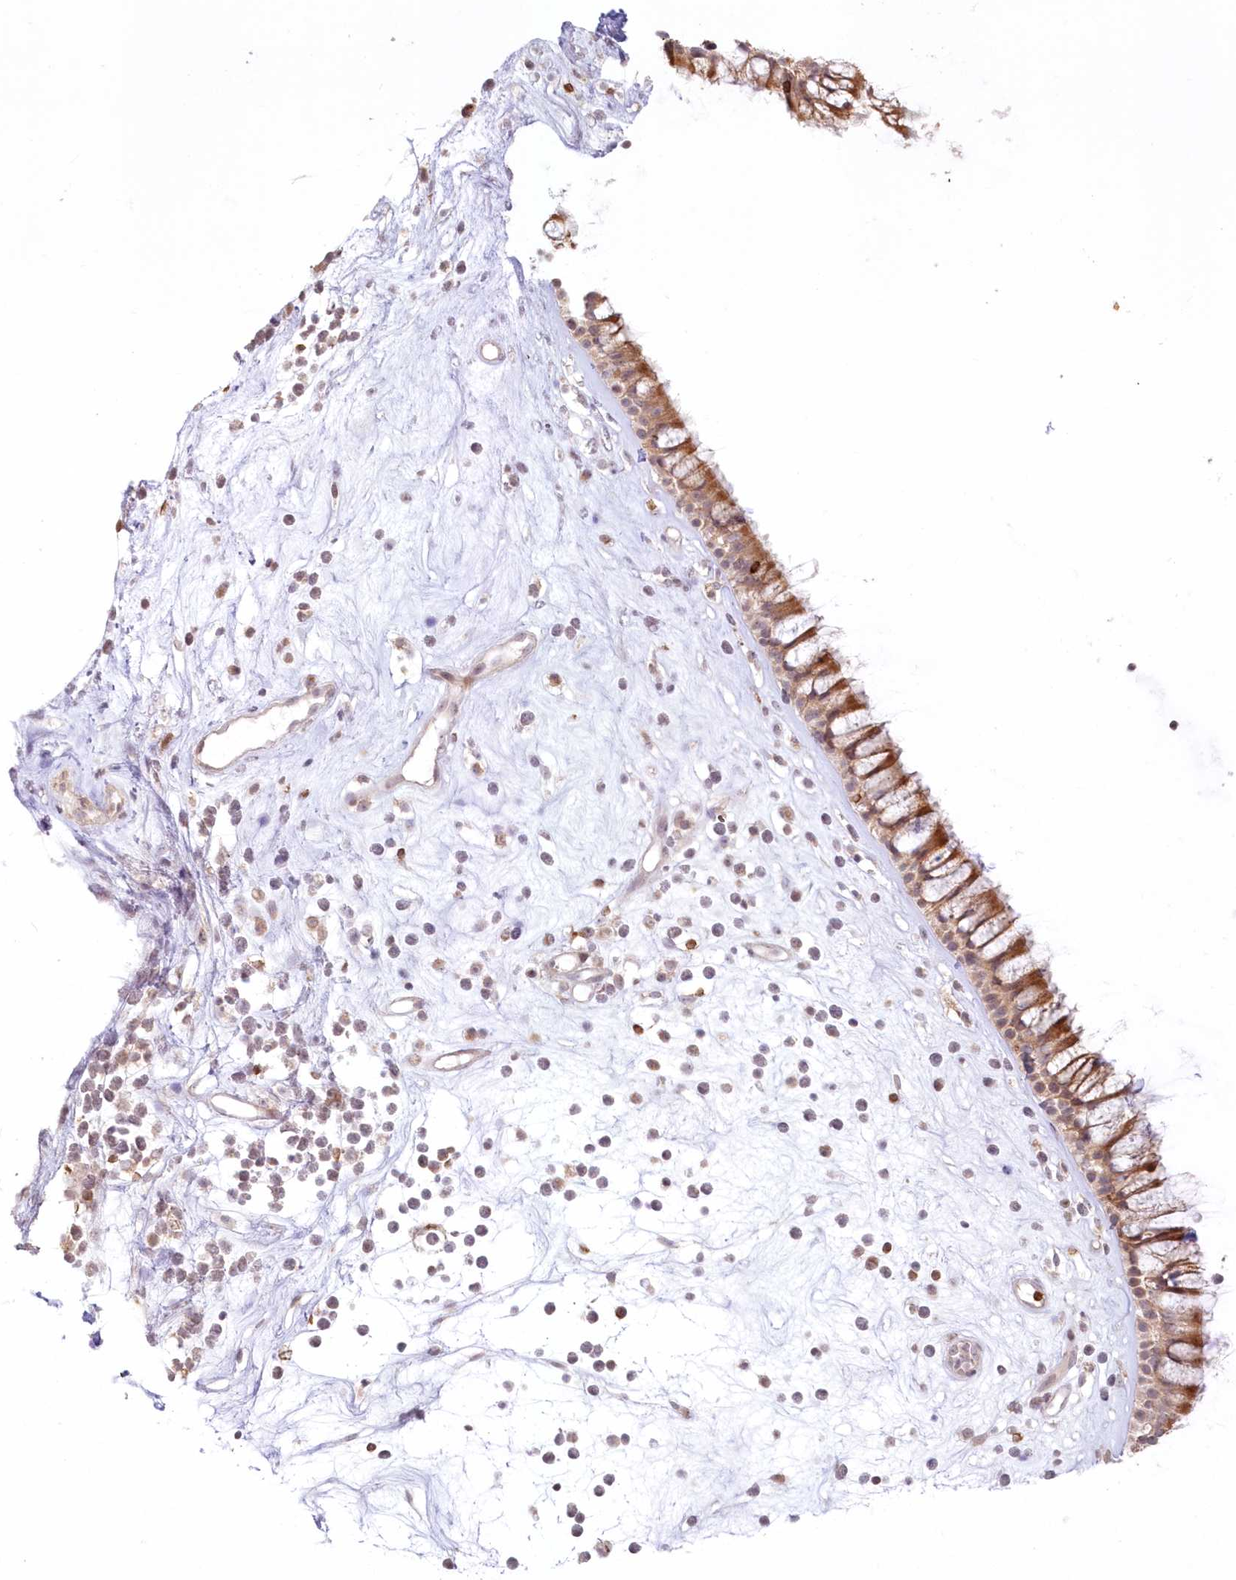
{"staining": {"intensity": "moderate", "quantity": ">75%", "location": "cytoplasmic/membranous"}, "tissue": "nasopharynx", "cell_type": "Respiratory epithelial cells", "image_type": "normal", "snomed": [{"axis": "morphology", "description": "Normal tissue, NOS"}, {"axis": "morphology", "description": "Inflammation, NOS"}, {"axis": "topography", "description": "Nasopharynx"}], "caption": "Protein expression analysis of unremarkable nasopharynx shows moderate cytoplasmic/membranous positivity in about >75% of respiratory epithelial cells. Ihc stains the protein in brown and the nuclei are stained blue.", "gene": "MTMR3", "patient": {"sex": "male", "age": 29}}